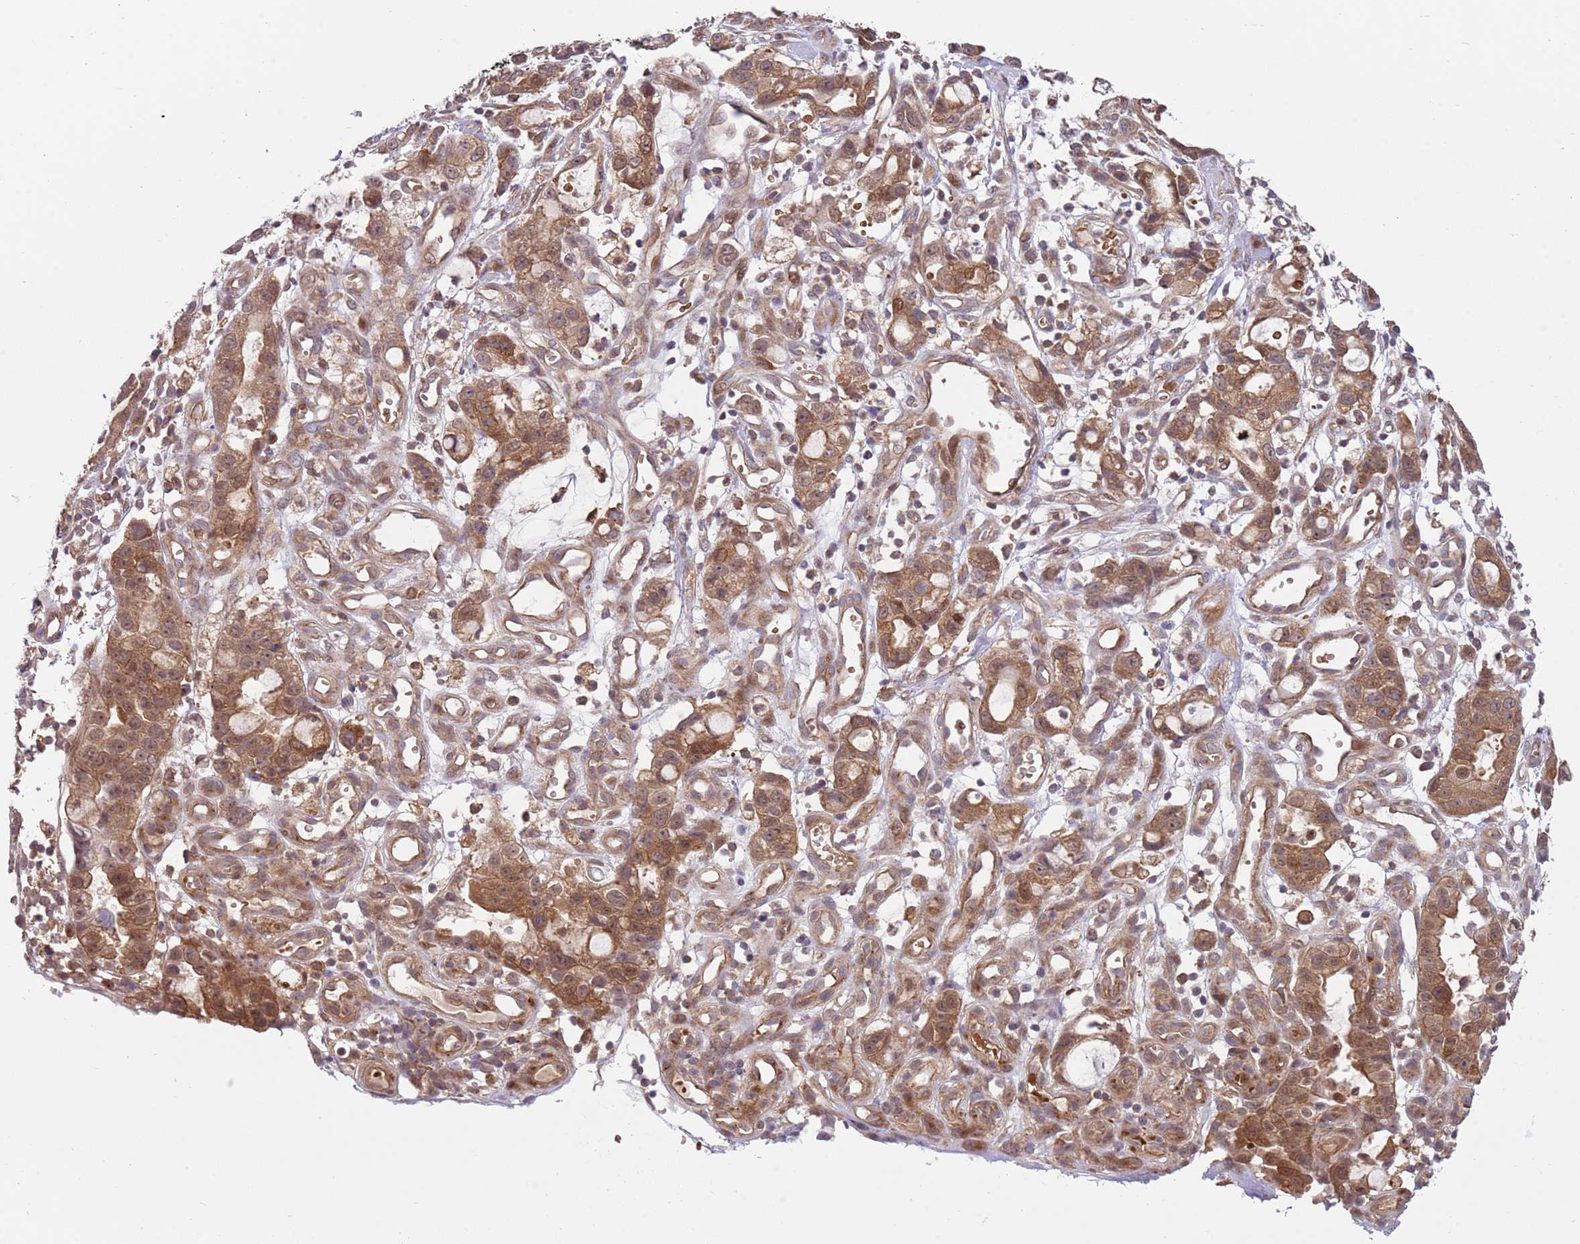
{"staining": {"intensity": "moderate", "quantity": ">75%", "location": "cytoplasmic/membranous,nuclear"}, "tissue": "stomach cancer", "cell_type": "Tumor cells", "image_type": "cancer", "snomed": [{"axis": "morphology", "description": "Adenocarcinoma, NOS"}, {"axis": "topography", "description": "Stomach"}], "caption": "This is a micrograph of IHC staining of stomach cancer, which shows moderate expression in the cytoplasmic/membranous and nuclear of tumor cells.", "gene": "GGA1", "patient": {"sex": "male", "age": 55}}